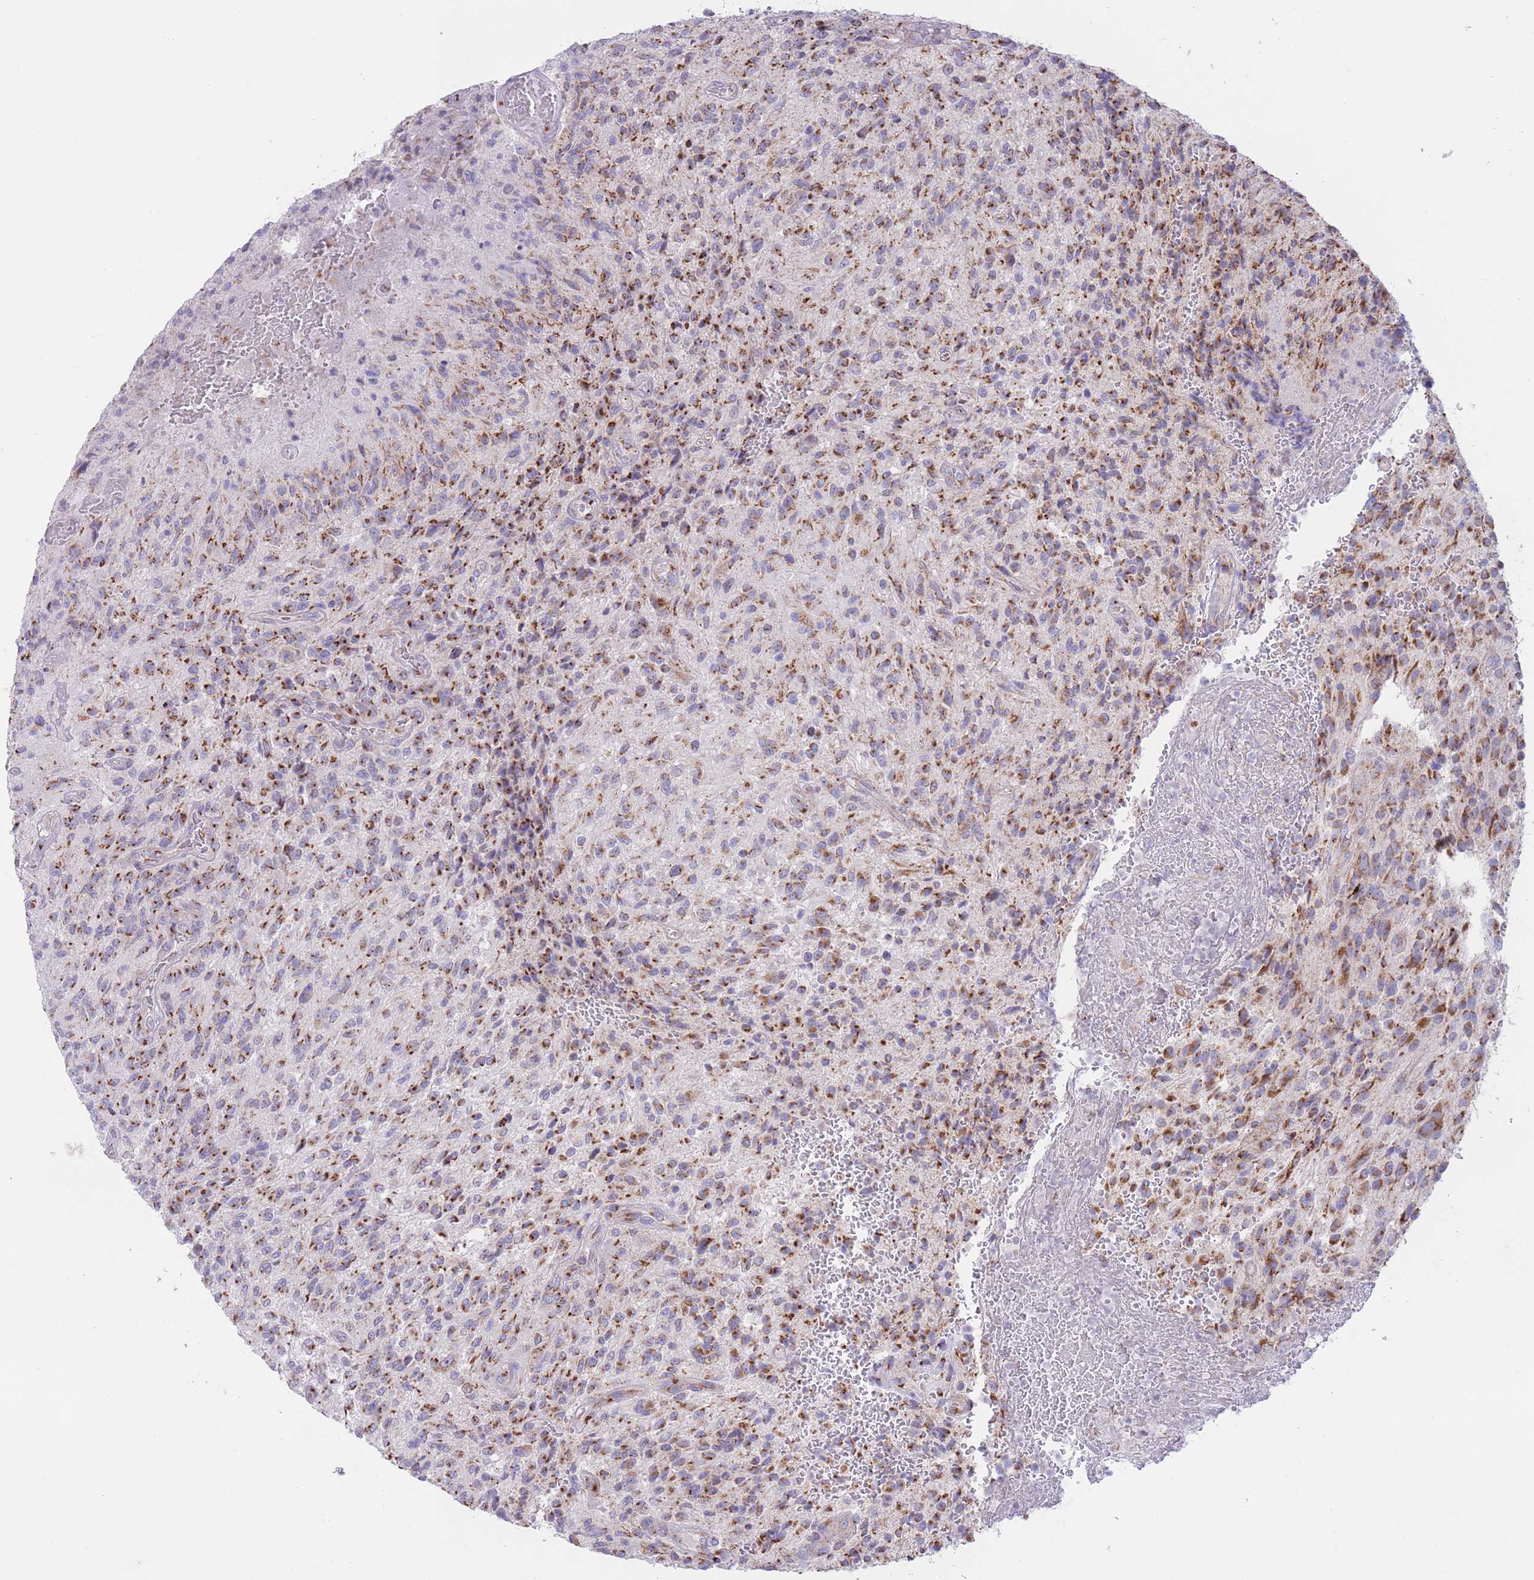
{"staining": {"intensity": "strong", "quantity": "25%-75%", "location": "cytoplasmic/membranous"}, "tissue": "glioma", "cell_type": "Tumor cells", "image_type": "cancer", "snomed": [{"axis": "morphology", "description": "Normal tissue, NOS"}, {"axis": "morphology", "description": "Glioma, malignant, High grade"}, {"axis": "topography", "description": "Cerebral cortex"}], "caption": "Malignant glioma (high-grade) stained with DAB (3,3'-diaminobenzidine) IHC exhibits high levels of strong cytoplasmic/membranous expression in approximately 25%-75% of tumor cells.", "gene": "MPND", "patient": {"sex": "male", "age": 56}}